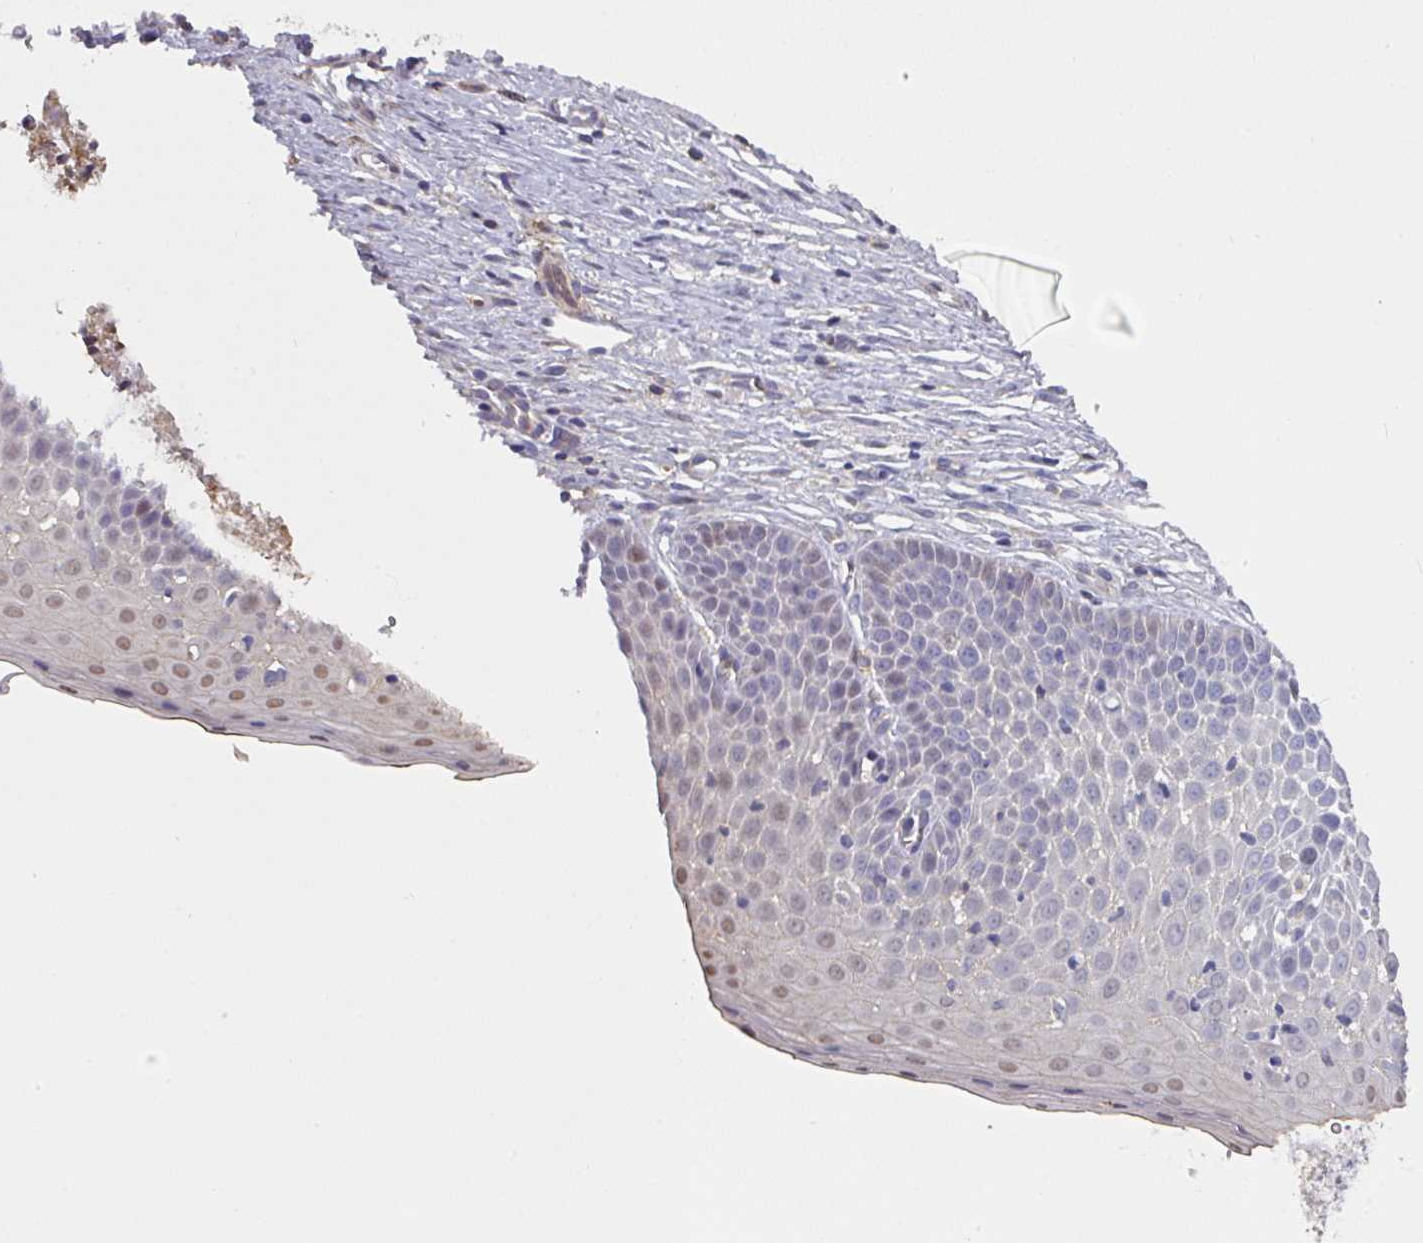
{"staining": {"intensity": "moderate", "quantity": "<25%", "location": "cytoplasmic/membranous"}, "tissue": "cervix", "cell_type": "Glandular cells", "image_type": "normal", "snomed": [{"axis": "morphology", "description": "Normal tissue, NOS"}, {"axis": "topography", "description": "Cervix"}], "caption": "This photomicrograph demonstrates IHC staining of unremarkable human cervix, with low moderate cytoplasmic/membranous staining in about <25% of glandular cells.", "gene": "BEND5", "patient": {"sex": "female", "age": 36}}